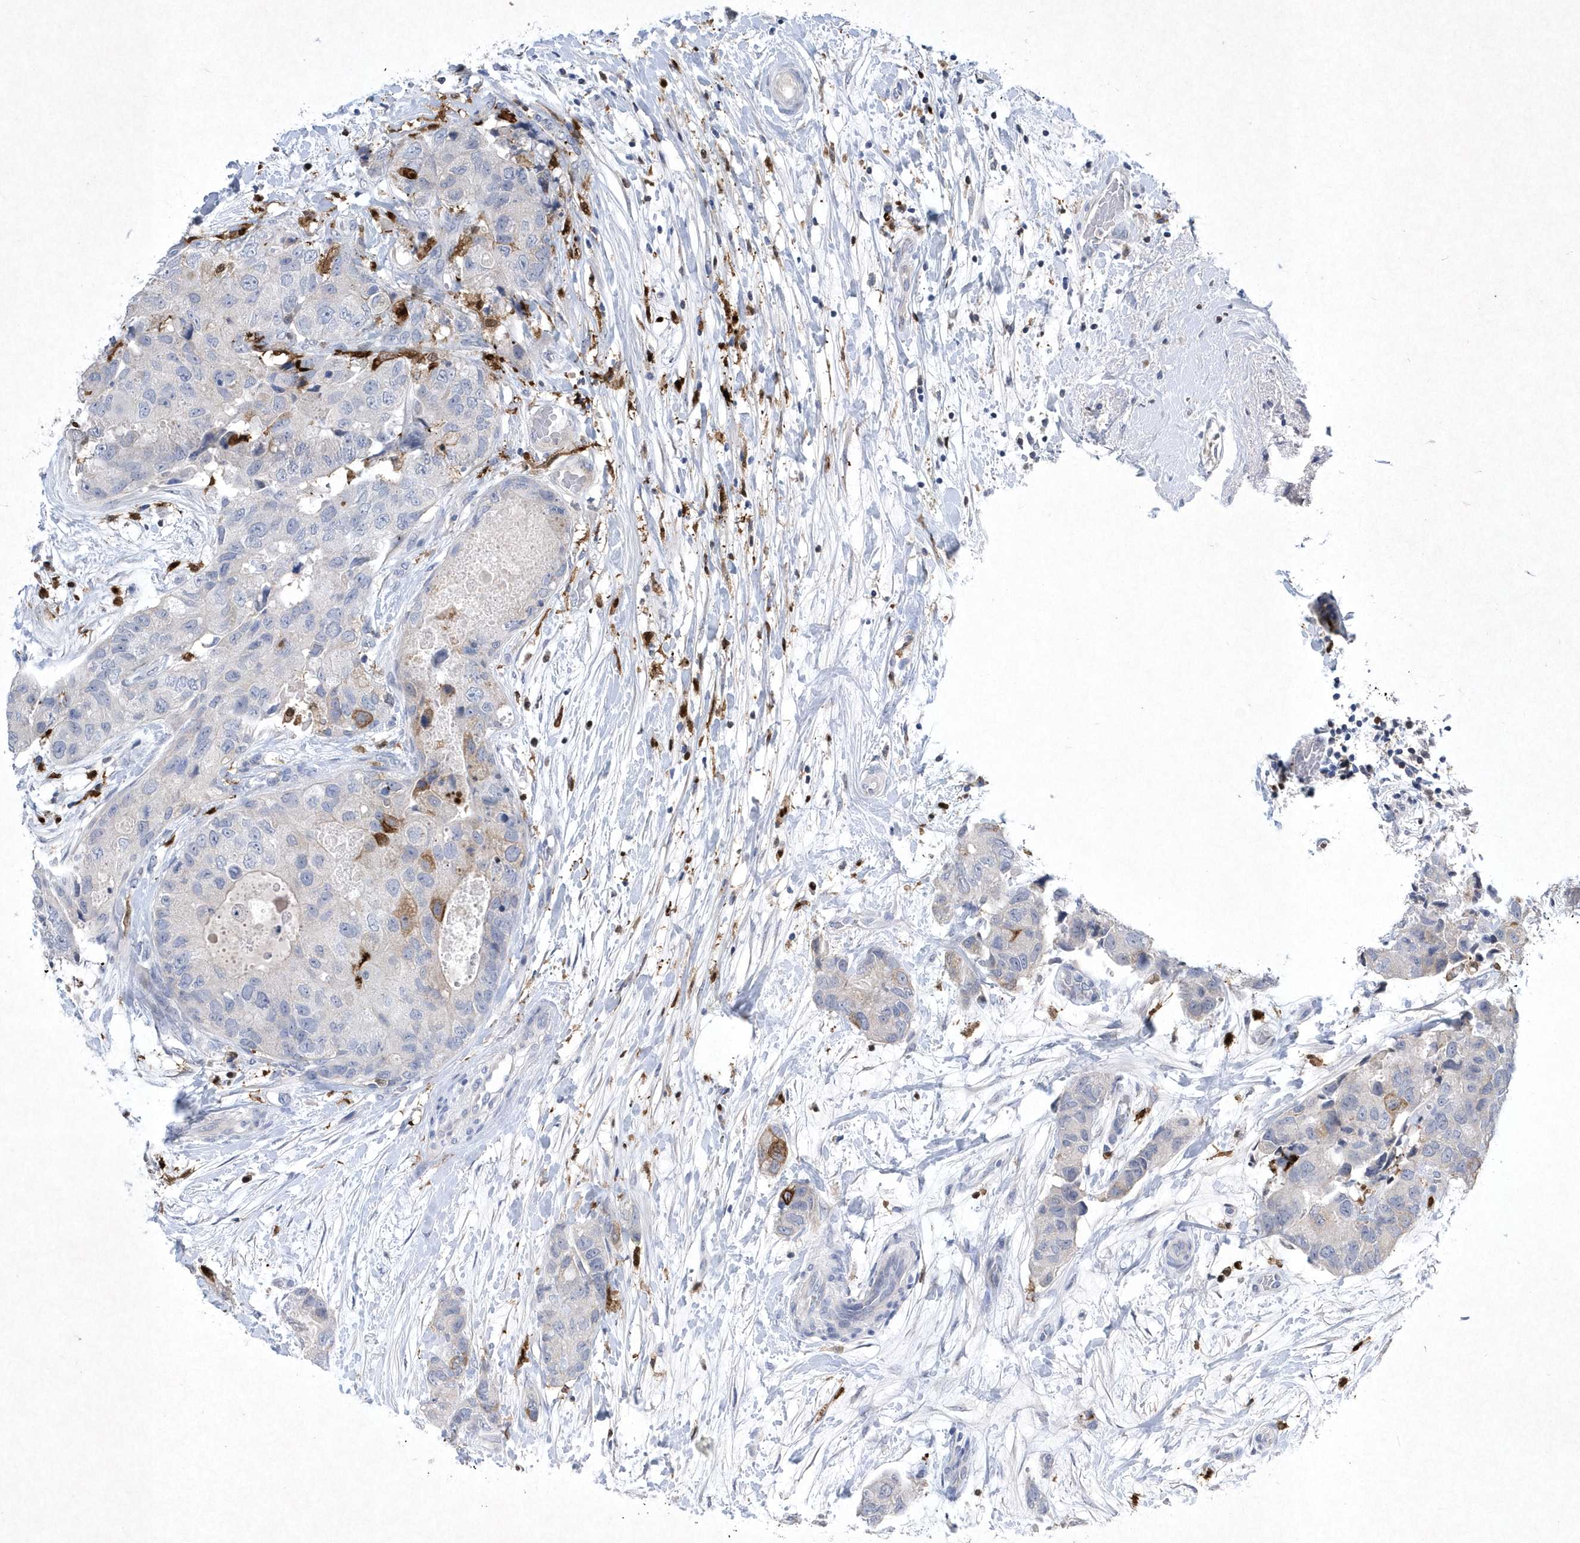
{"staining": {"intensity": "moderate", "quantity": "<25%", "location": "cytoplasmic/membranous"}, "tissue": "breast cancer", "cell_type": "Tumor cells", "image_type": "cancer", "snomed": [{"axis": "morphology", "description": "Duct carcinoma"}, {"axis": "topography", "description": "Breast"}], "caption": "IHC photomicrograph of human invasive ductal carcinoma (breast) stained for a protein (brown), which exhibits low levels of moderate cytoplasmic/membranous expression in approximately <25% of tumor cells.", "gene": "BHLHA15", "patient": {"sex": "female", "age": 62}}